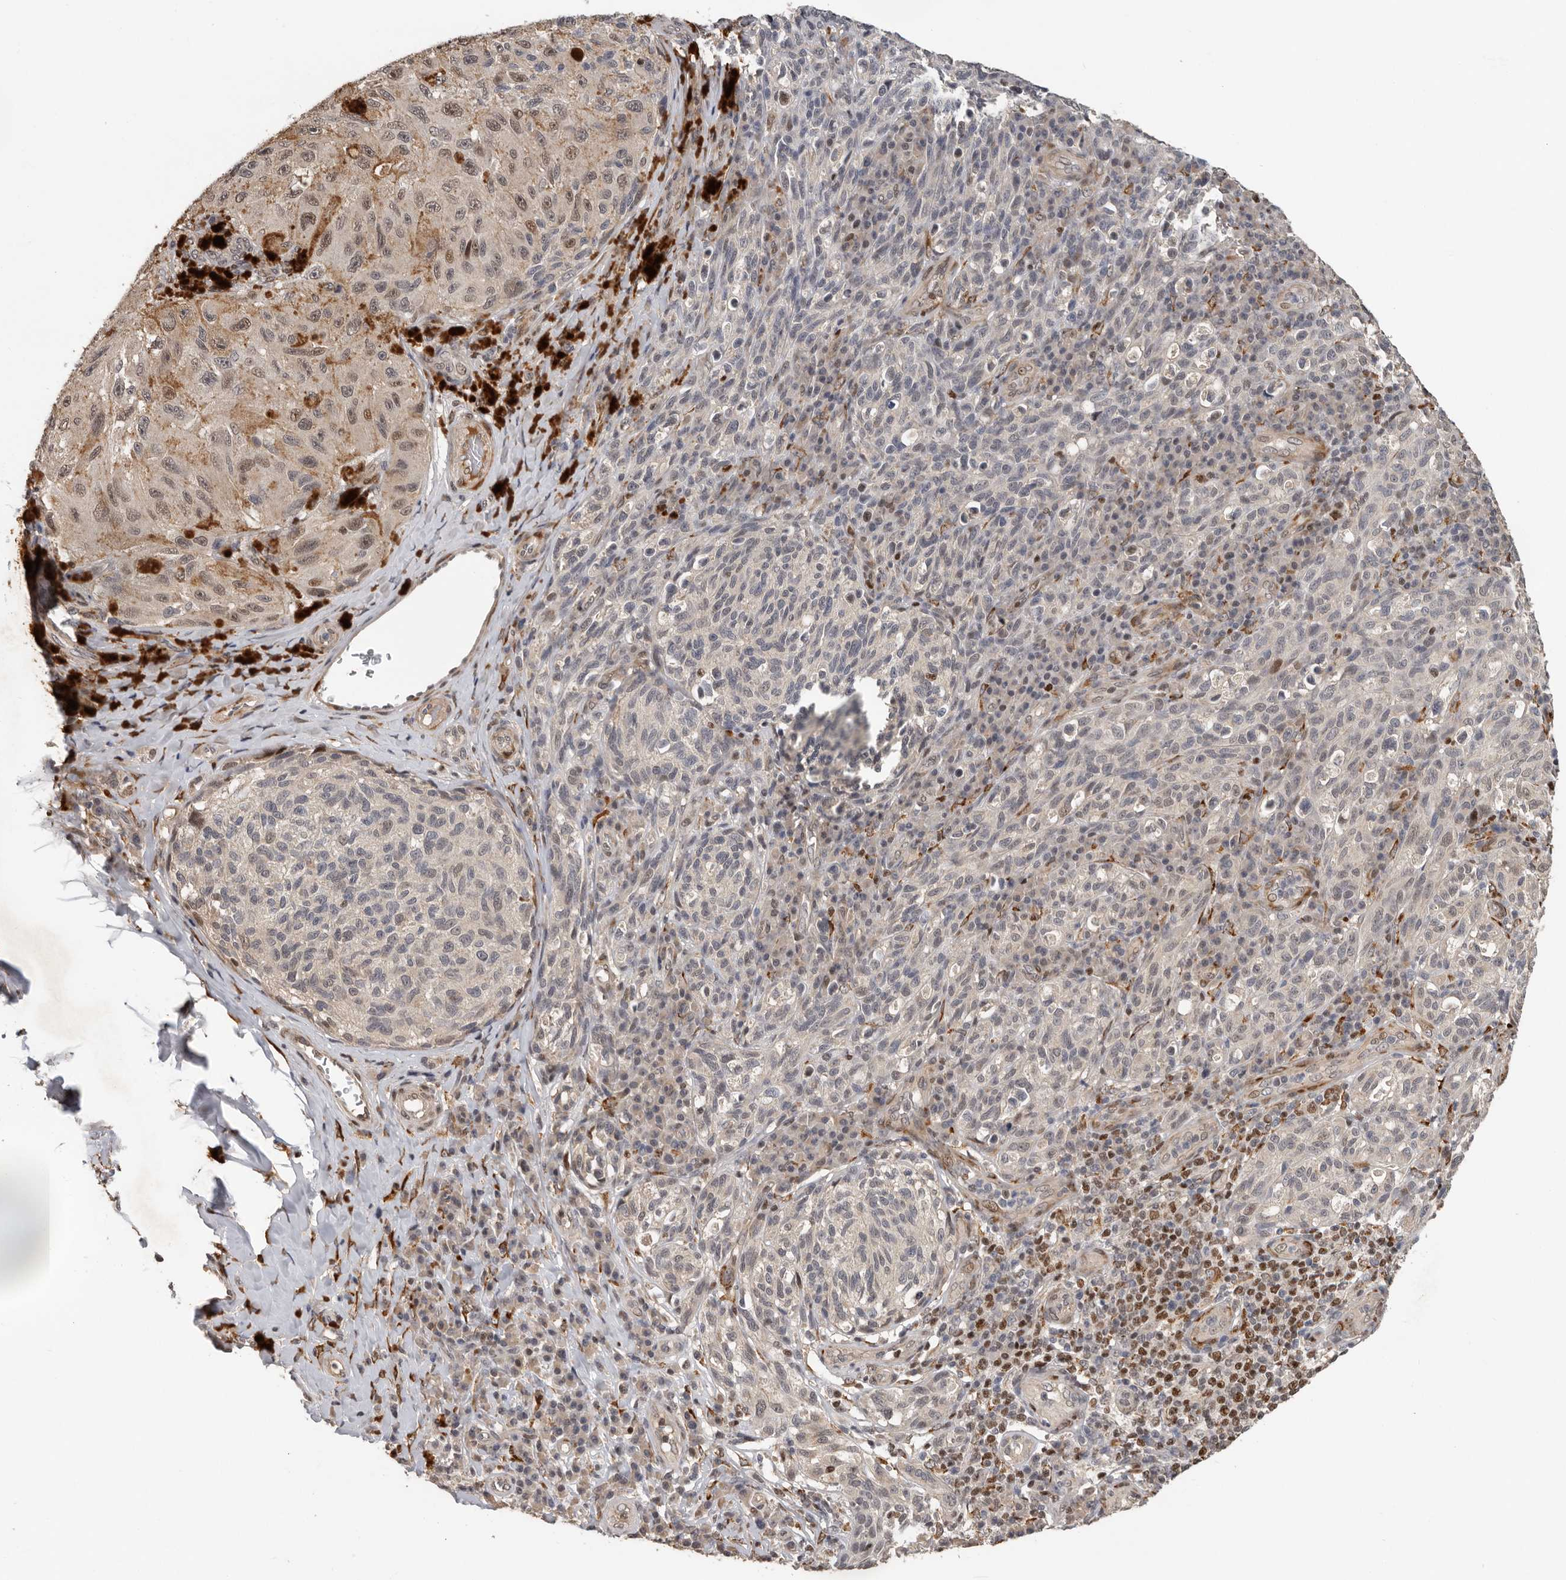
{"staining": {"intensity": "moderate", "quantity": "<25%", "location": "nuclear"}, "tissue": "melanoma", "cell_type": "Tumor cells", "image_type": "cancer", "snomed": [{"axis": "morphology", "description": "Malignant melanoma, NOS"}, {"axis": "topography", "description": "Skin"}], "caption": "Malignant melanoma tissue reveals moderate nuclear positivity in about <25% of tumor cells, visualized by immunohistochemistry. (DAB = brown stain, brightfield microscopy at high magnification).", "gene": "HENMT1", "patient": {"sex": "female", "age": 73}}